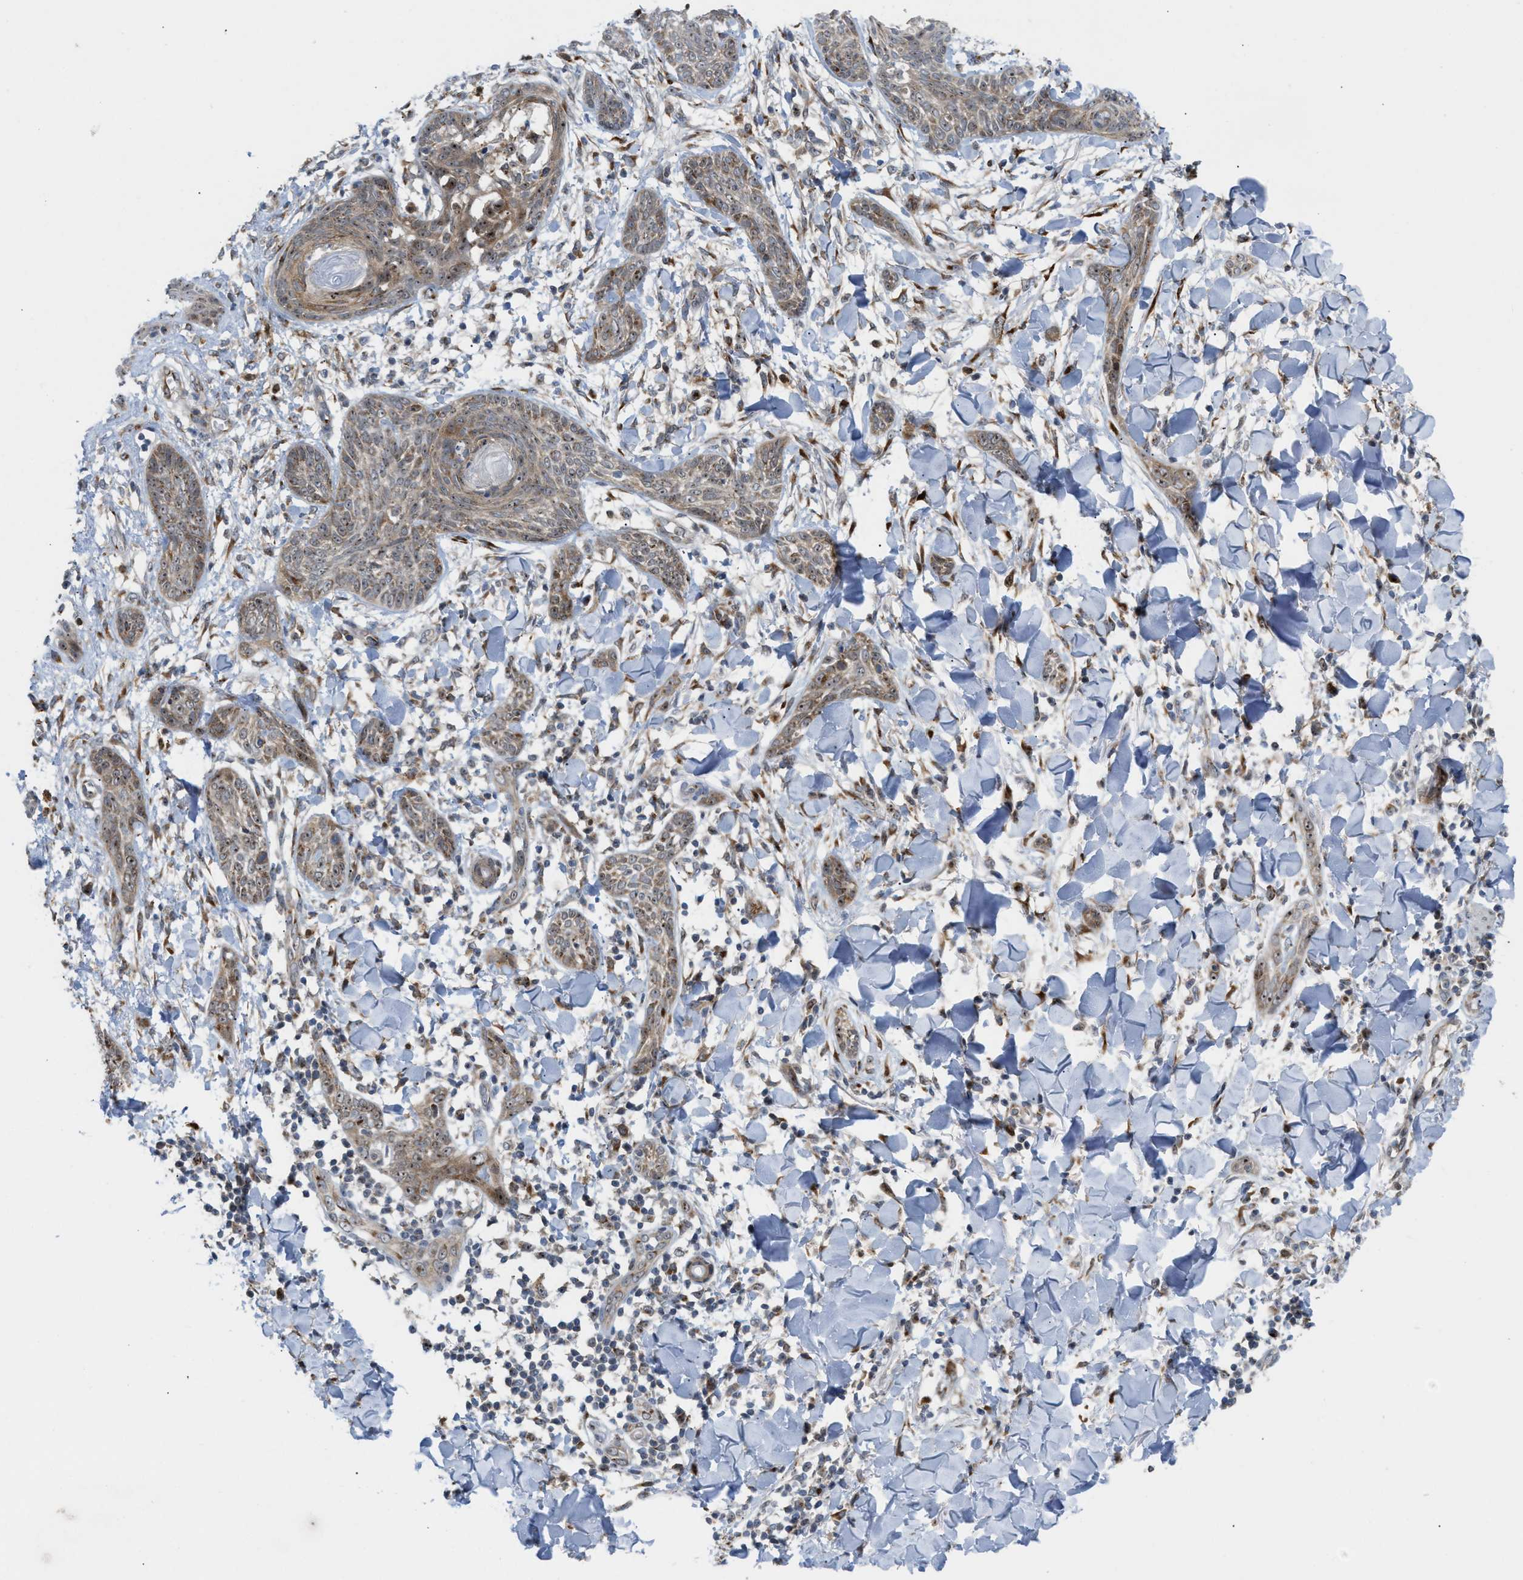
{"staining": {"intensity": "weak", "quantity": ">75%", "location": "cytoplasmic/membranous"}, "tissue": "skin cancer", "cell_type": "Tumor cells", "image_type": "cancer", "snomed": [{"axis": "morphology", "description": "Basal cell carcinoma"}, {"axis": "topography", "description": "Skin"}], "caption": "An image of human skin basal cell carcinoma stained for a protein demonstrates weak cytoplasmic/membranous brown staining in tumor cells. Using DAB (3,3'-diaminobenzidine) (brown) and hematoxylin (blue) stains, captured at high magnification using brightfield microscopy.", "gene": "SLC38A10", "patient": {"sex": "female", "age": 59}}